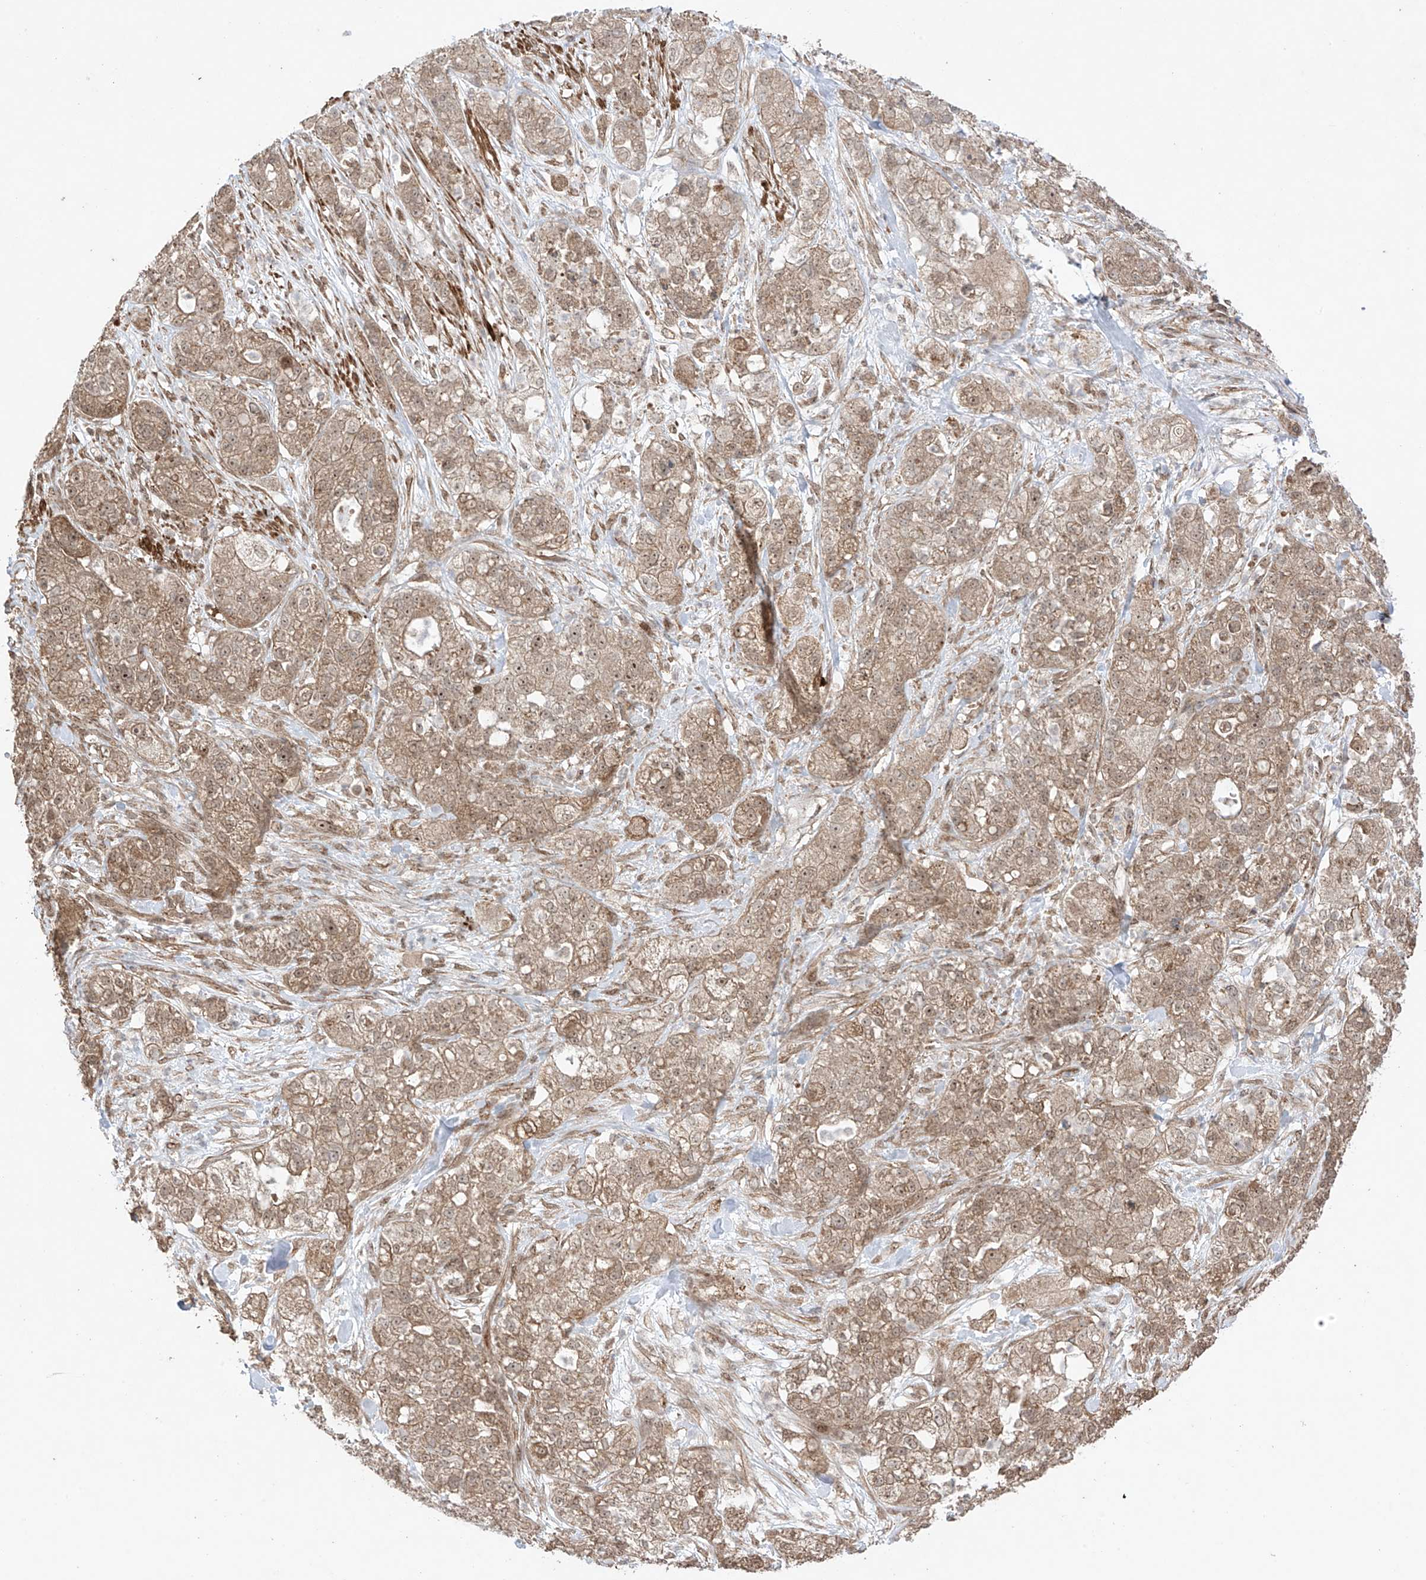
{"staining": {"intensity": "moderate", "quantity": ">75%", "location": "cytoplasmic/membranous"}, "tissue": "pancreatic cancer", "cell_type": "Tumor cells", "image_type": "cancer", "snomed": [{"axis": "morphology", "description": "Adenocarcinoma, NOS"}, {"axis": "topography", "description": "Pancreas"}], "caption": "Protein expression analysis of pancreatic cancer displays moderate cytoplasmic/membranous expression in approximately >75% of tumor cells.", "gene": "ABCD1", "patient": {"sex": "female", "age": 78}}